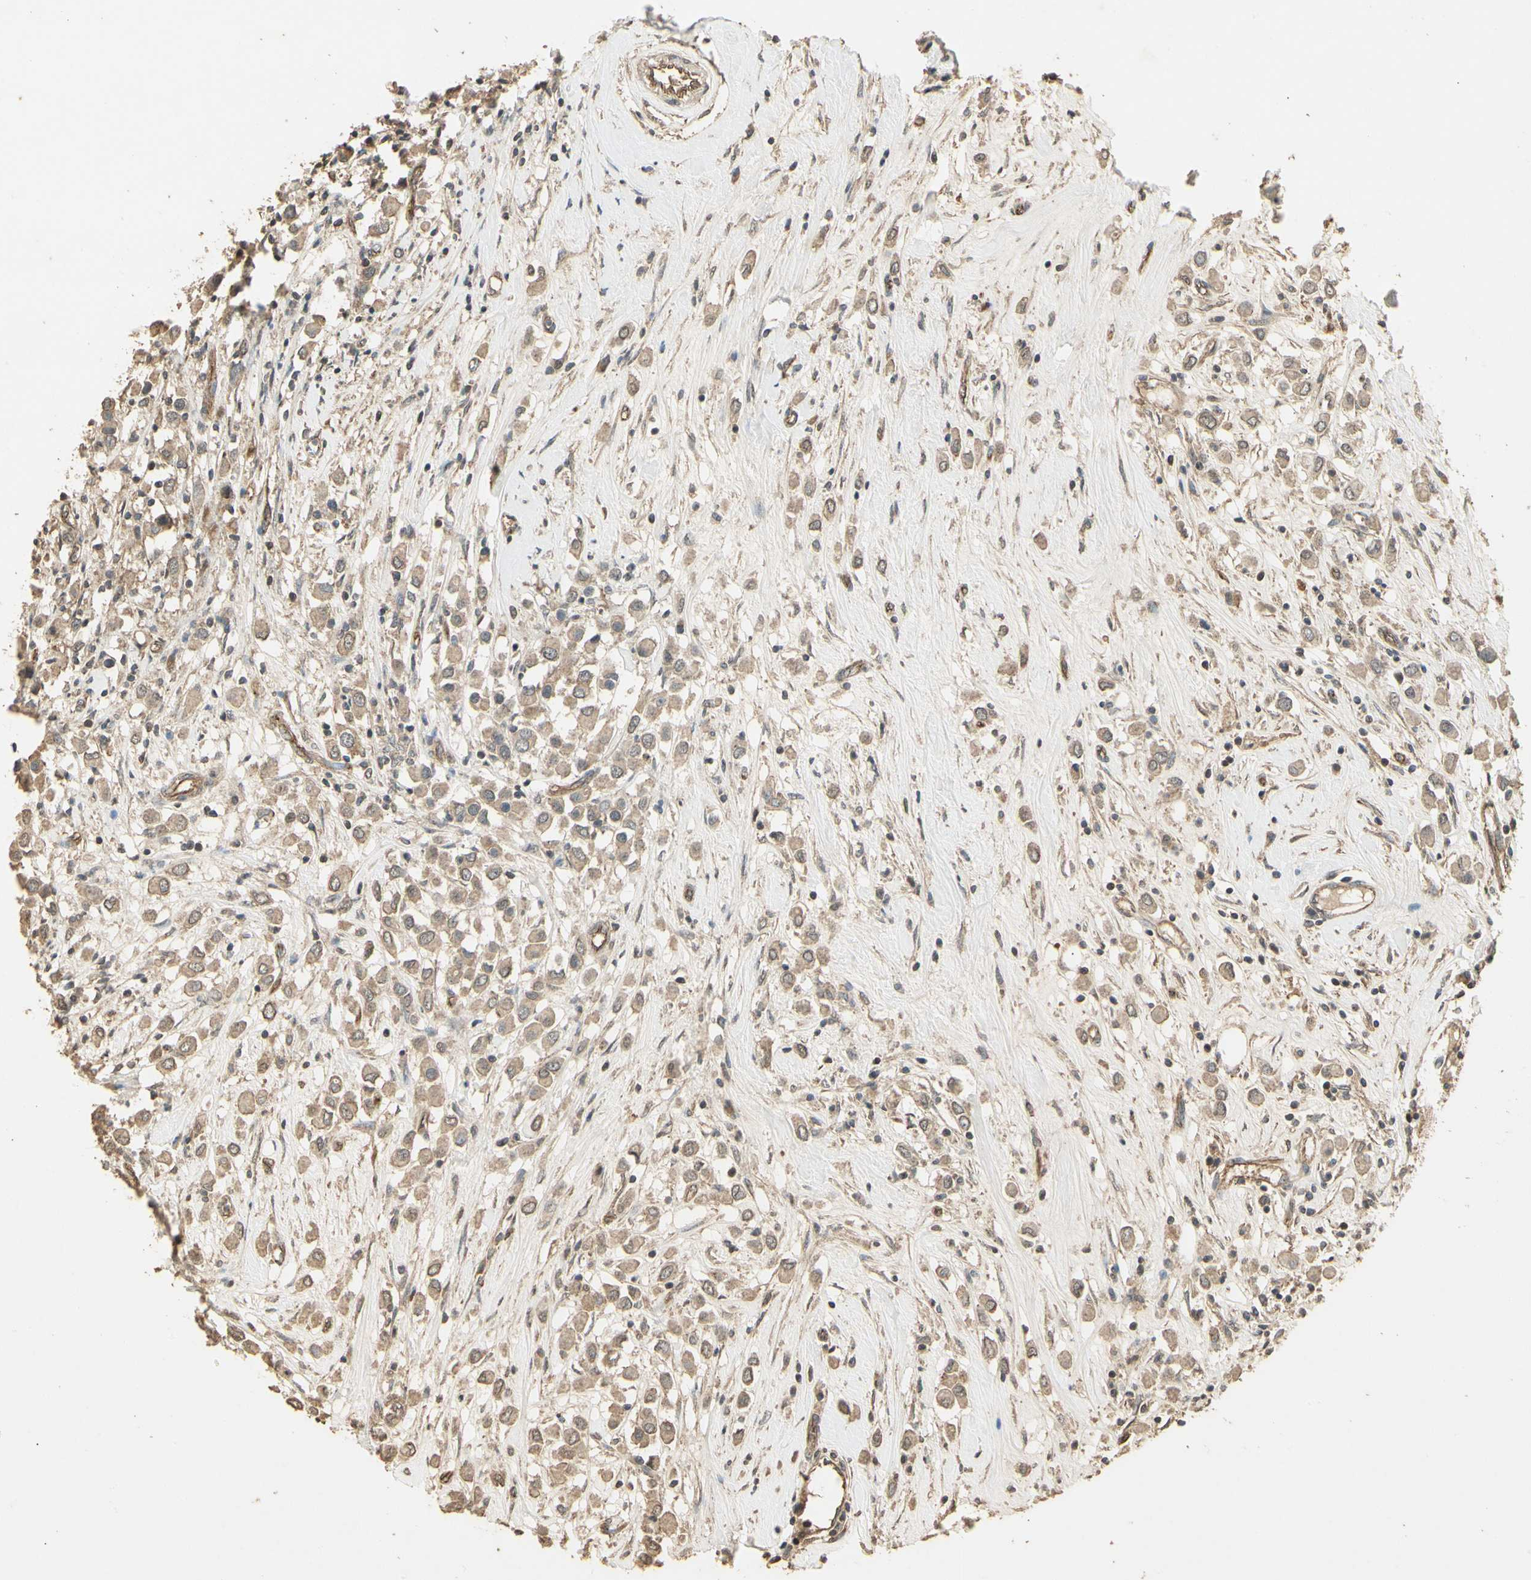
{"staining": {"intensity": "weak", "quantity": ">75%", "location": "cytoplasmic/membranous"}, "tissue": "breast cancer", "cell_type": "Tumor cells", "image_type": "cancer", "snomed": [{"axis": "morphology", "description": "Duct carcinoma"}, {"axis": "topography", "description": "Breast"}], "caption": "A brown stain labels weak cytoplasmic/membranous expression of a protein in breast cancer tumor cells.", "gene": "RNF180", "patient": {"sex": "female", "age": 61}}